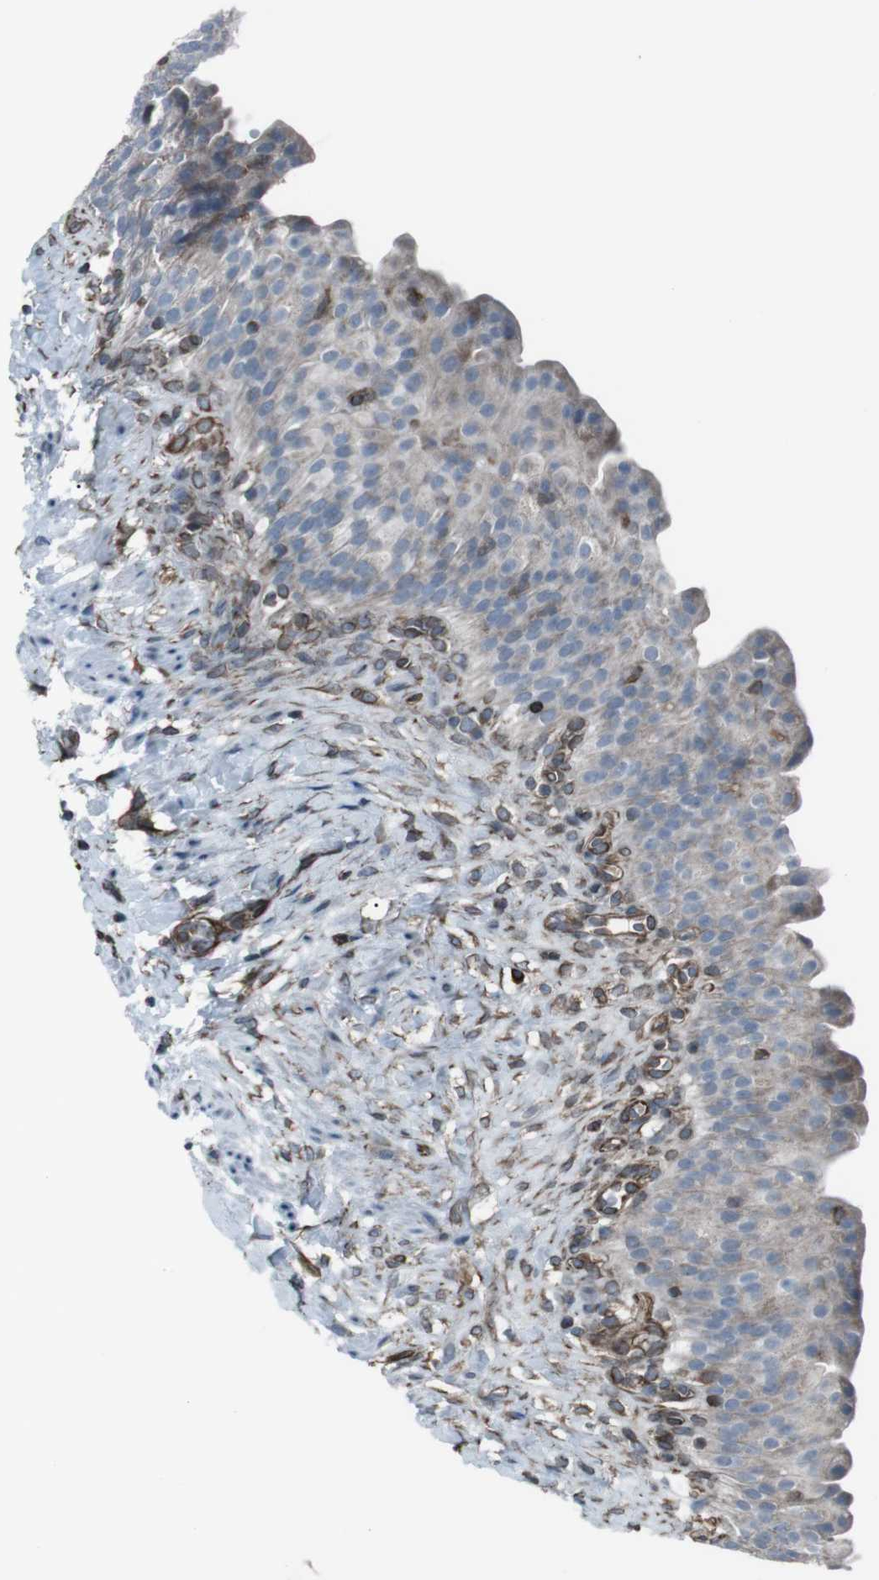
{"staining": {"intensity": "weak", "quantity": "<25%", "location": "cytoplasmic/membranous"}, "tissue": "urinary bladder", "cell_type": "Urothelial cells", "image_type": "normal", "snomed": [{"axis": "morphology", "description": "Normal tissue, NOS"}, {"axis": "topography", "description": "Urinary bladder"}], "caption": "DAB immunohistochemical staining of normal human urinary bladder demonstrates no significant positivity in urothelial cells.", "gene": "TMEM141", "patient": {"sex": "female", "age": 79}}